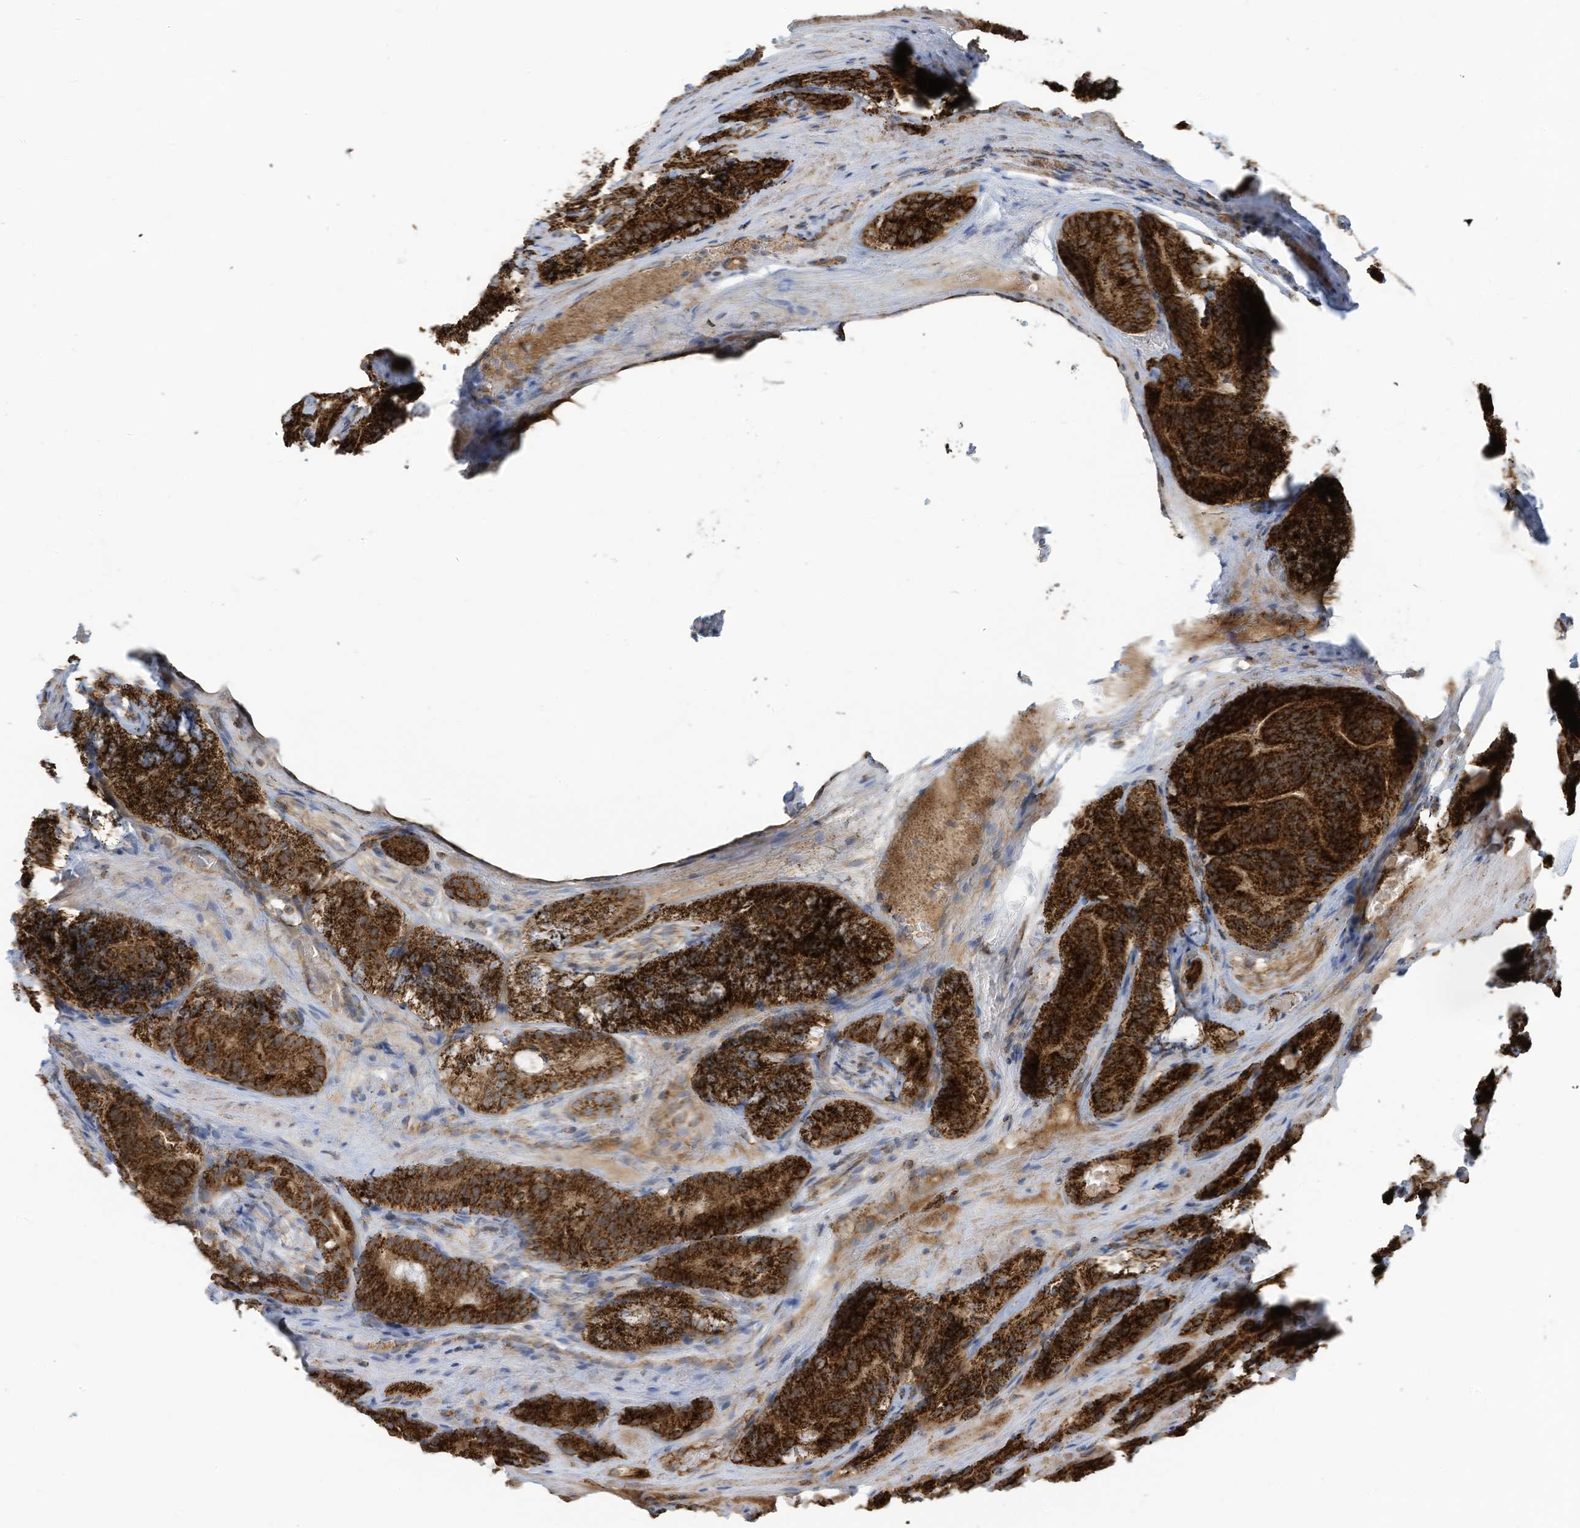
{"staining": {"intensity": "strong", "quantity": ">75%", "location": "cytoplasmic/membranous"}, "tissue": "prostate cancer", "cell_type": "Tumor cells", "image_type": "cancer", "snomed": [{"axis": "morphology", "description": "Adenocarcinoma, High grade"}, {"axis": "topography", "description": "Prostate"}], "caption": "The immunohistochemical stain highlights strong cytoplasmic/membranous staining in tumor cells of adenocarcinoma (high-grade) (prostate) tissue.", "gene": "COX10", "patient": {"sex": "male", "age": 57}}